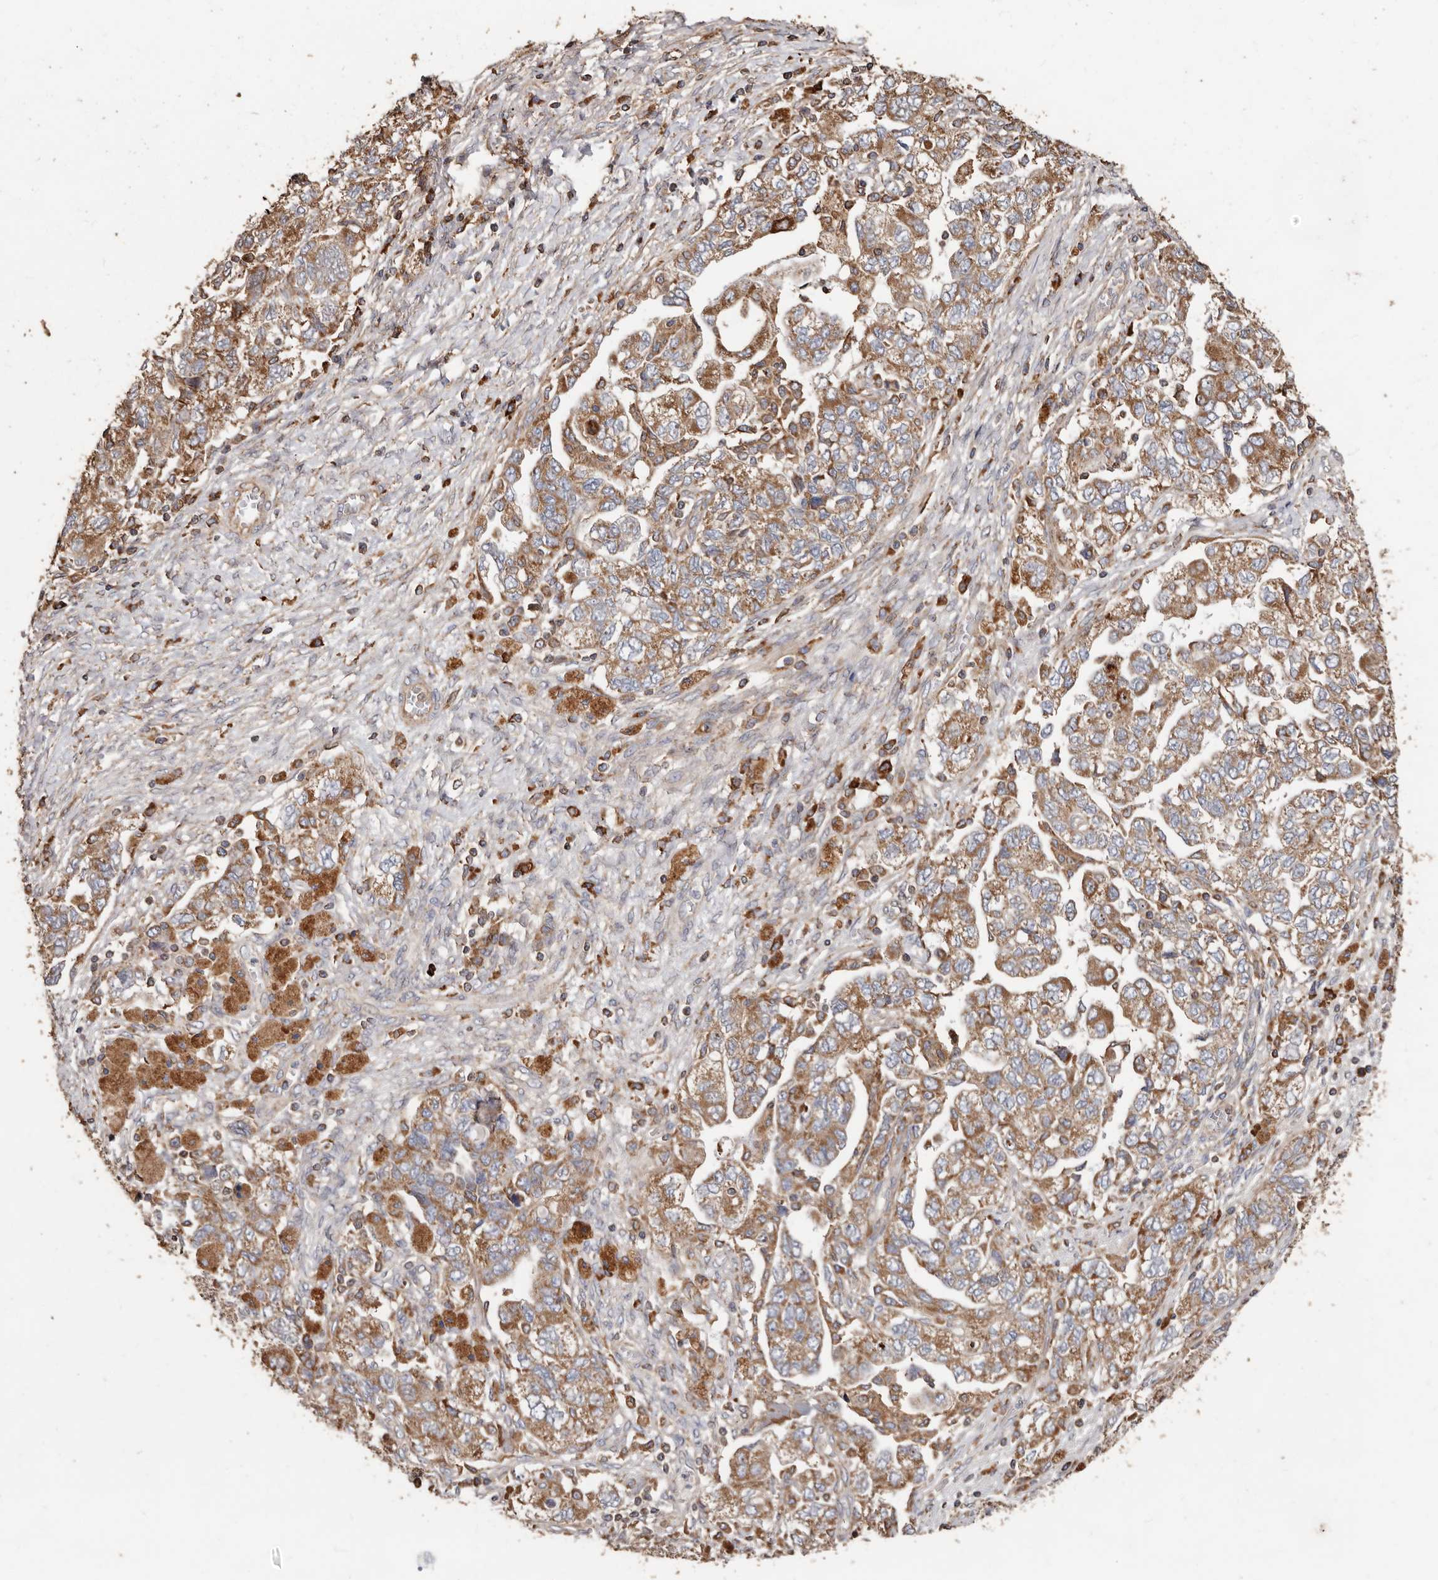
{"staining": {"intensity": "moderate", "quantity": ">75%", "location": "cytoplasmic/membranous"}, "tissue": "ovarian cancer", "cell_type": "Tumor cells", "image_type": "cancer", "snomed": [{"axis": "morphology", "description": "Carcinoma, NOS"}, {"axis": "morphology", "description": "Cystadenocarcinoma, serous, NOS"}, {"axis": "topography", "description": "Ovary"}], "caption": "Tumor cells exhibit moderate cytoplasmic/membranous staining in approximately >75% of cells in ovarian cancer.", "gene": "OSGIN2", "patient": {"sex": "female", "age": 69}}